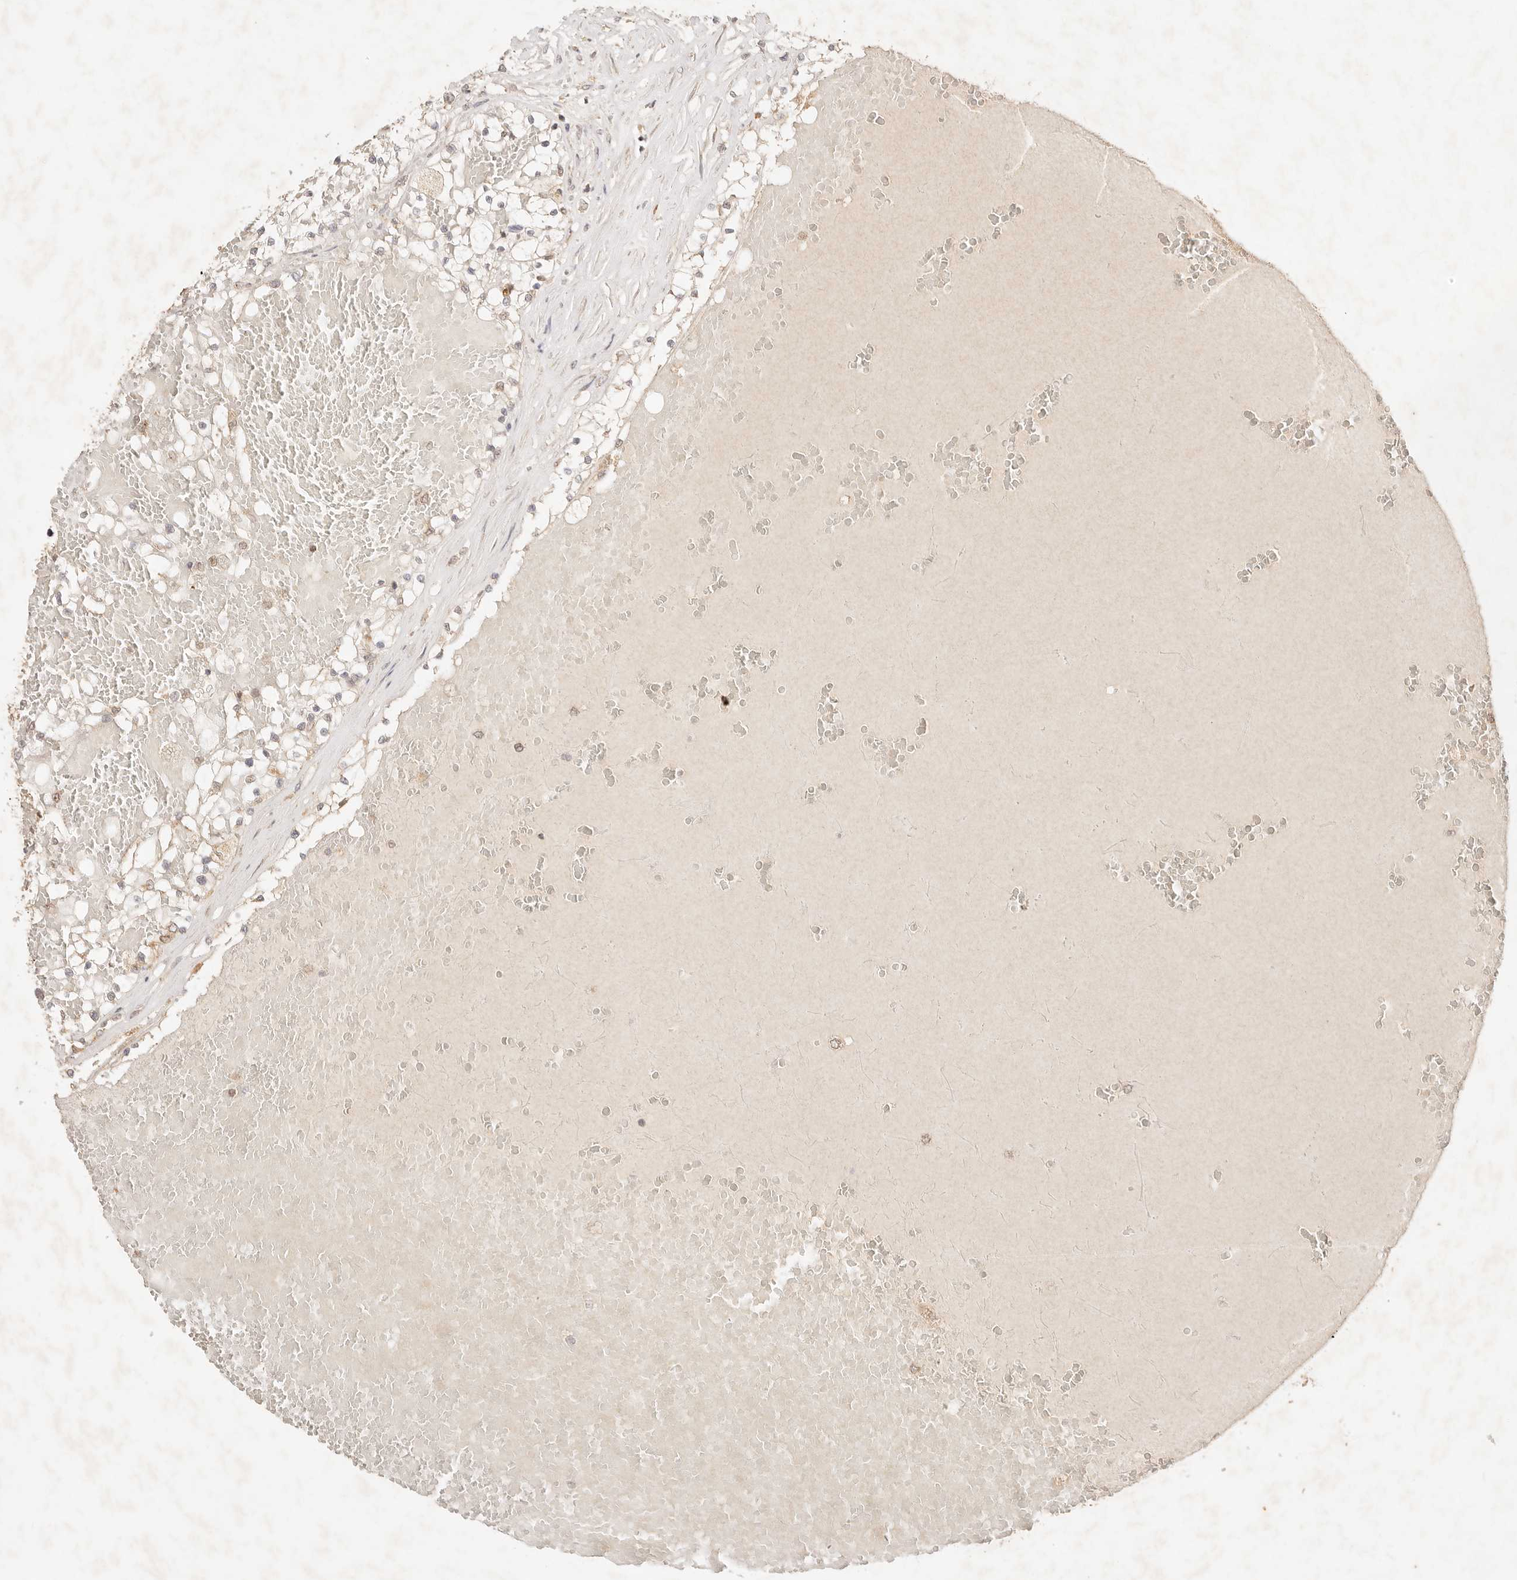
{"staining": {"intensity": "weak", "quantity": "<25%", "location": "cytoplasmic/membranous"}, "tissue": "renal cancer", "cell_type": "Tumor cells", "image_type": "cancer", "snomed": [{"axis": "morphology", "description": "Normal tissue, NOS"}, {"axis": "morphology", "description": "Adenocarcinoma, NOS"}, {"axis": "topography", "description": "Kidney"}], "caption": "Immunohistochemical staining of human renal cancer exhibits no significant staining in tumor cells.", "gene": "TRIM11", "patient": {"sex": "male", "age": 68}}